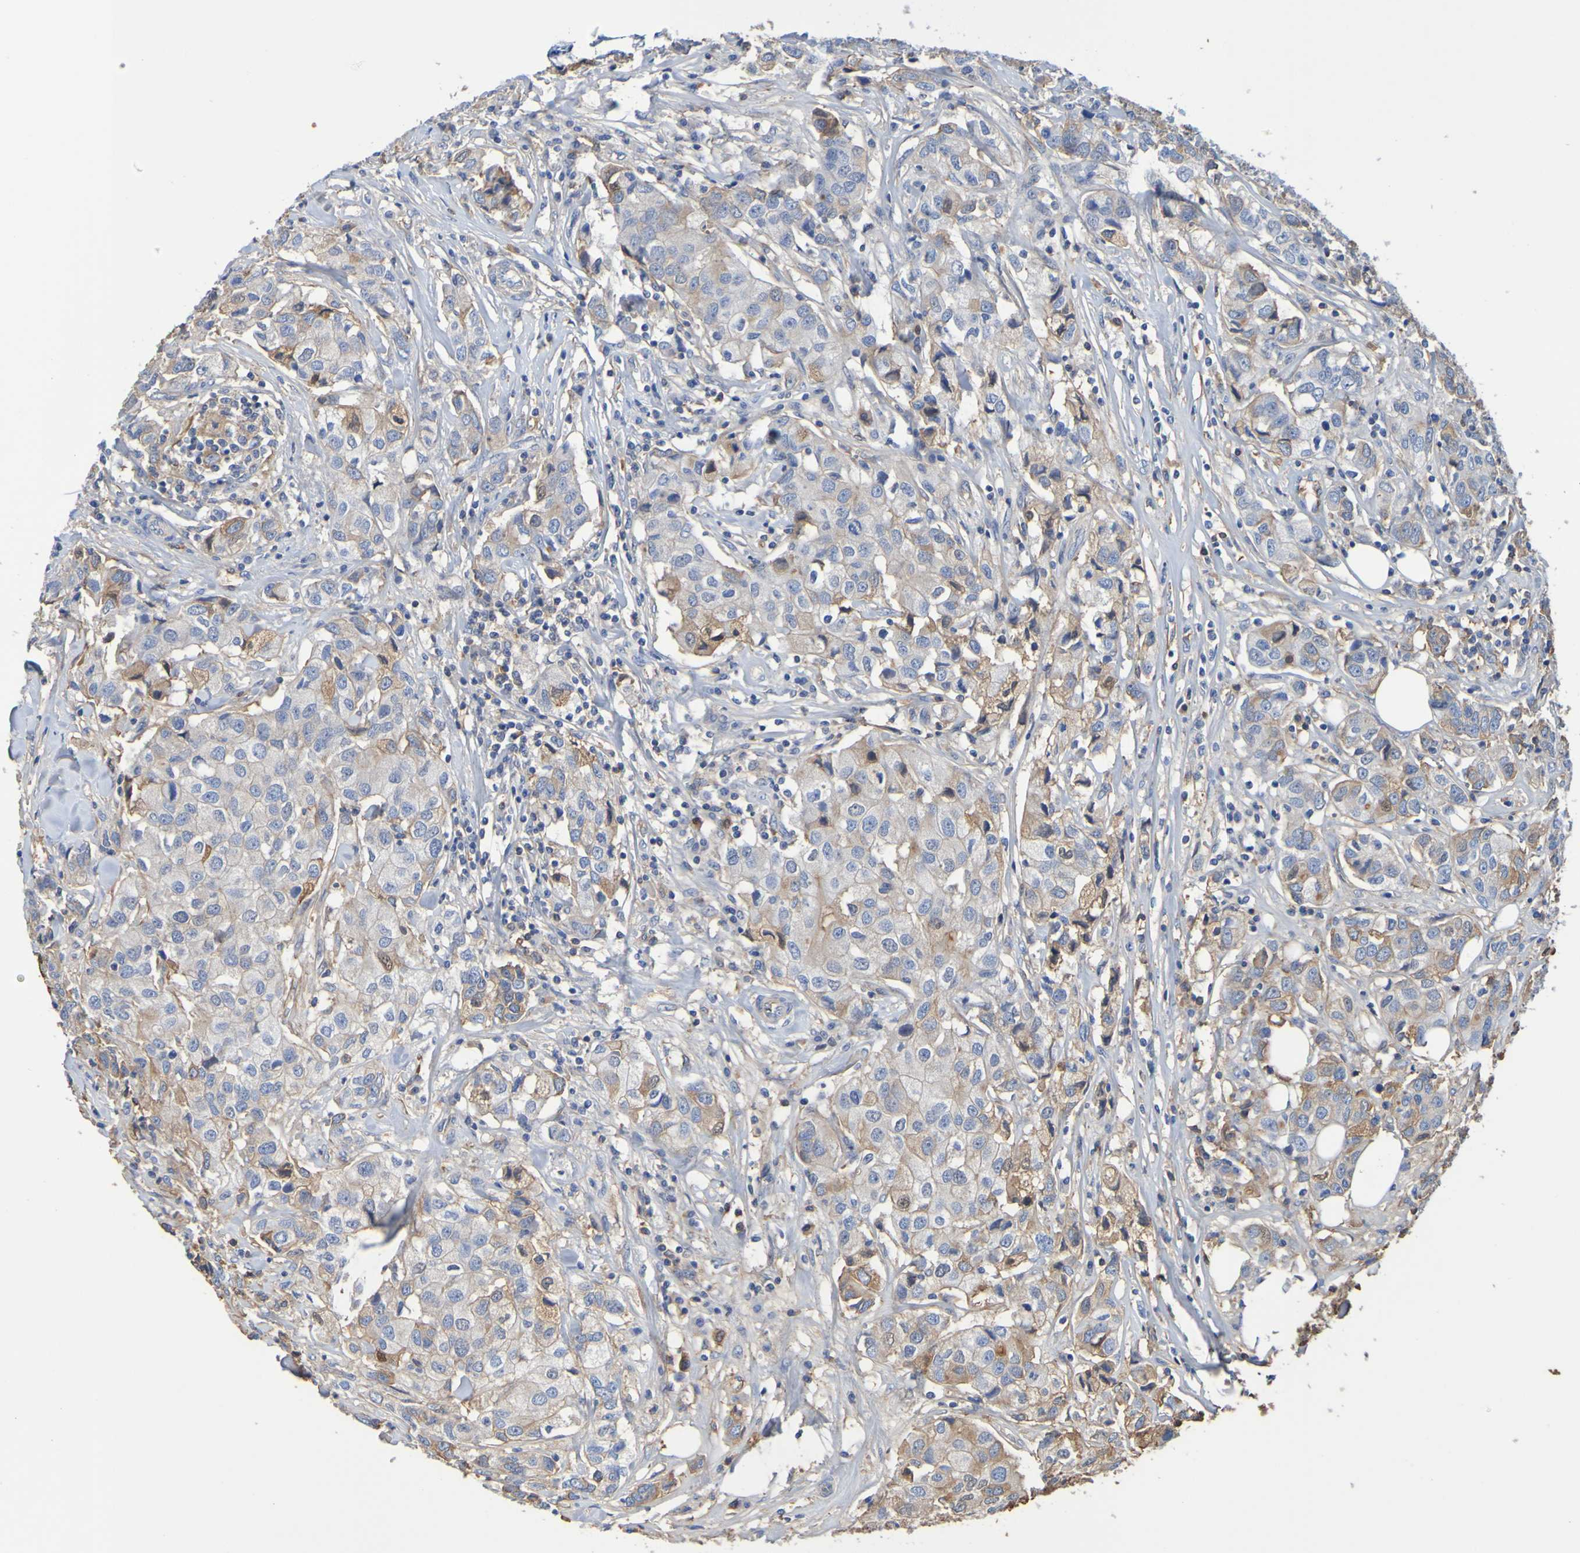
{"staining": {"intensity": "weak", "quantity": "25%-75%", "location": "cytoplasmic/membranous"}, "tissue": "breast cancer", "cell_type": "Tumor cells", "image_type": "cancer", "snomed": [{"axis": "morphology", "description": "Duct carcinoma"}, {"axis": "topography", "description": "Breast"}], "caption": "IHC image of neoplastic tissue: intraductal carcinoma (breast) stained using immunohistochemistry reveals low levels of weak protein expression localized specifically in the cytoplasmic/membranous of tumor cells, appearing as a cytoplasmic/membranous brown color.", "gene": "GAB3", "patient": {"sex": "female", "age": 80}}